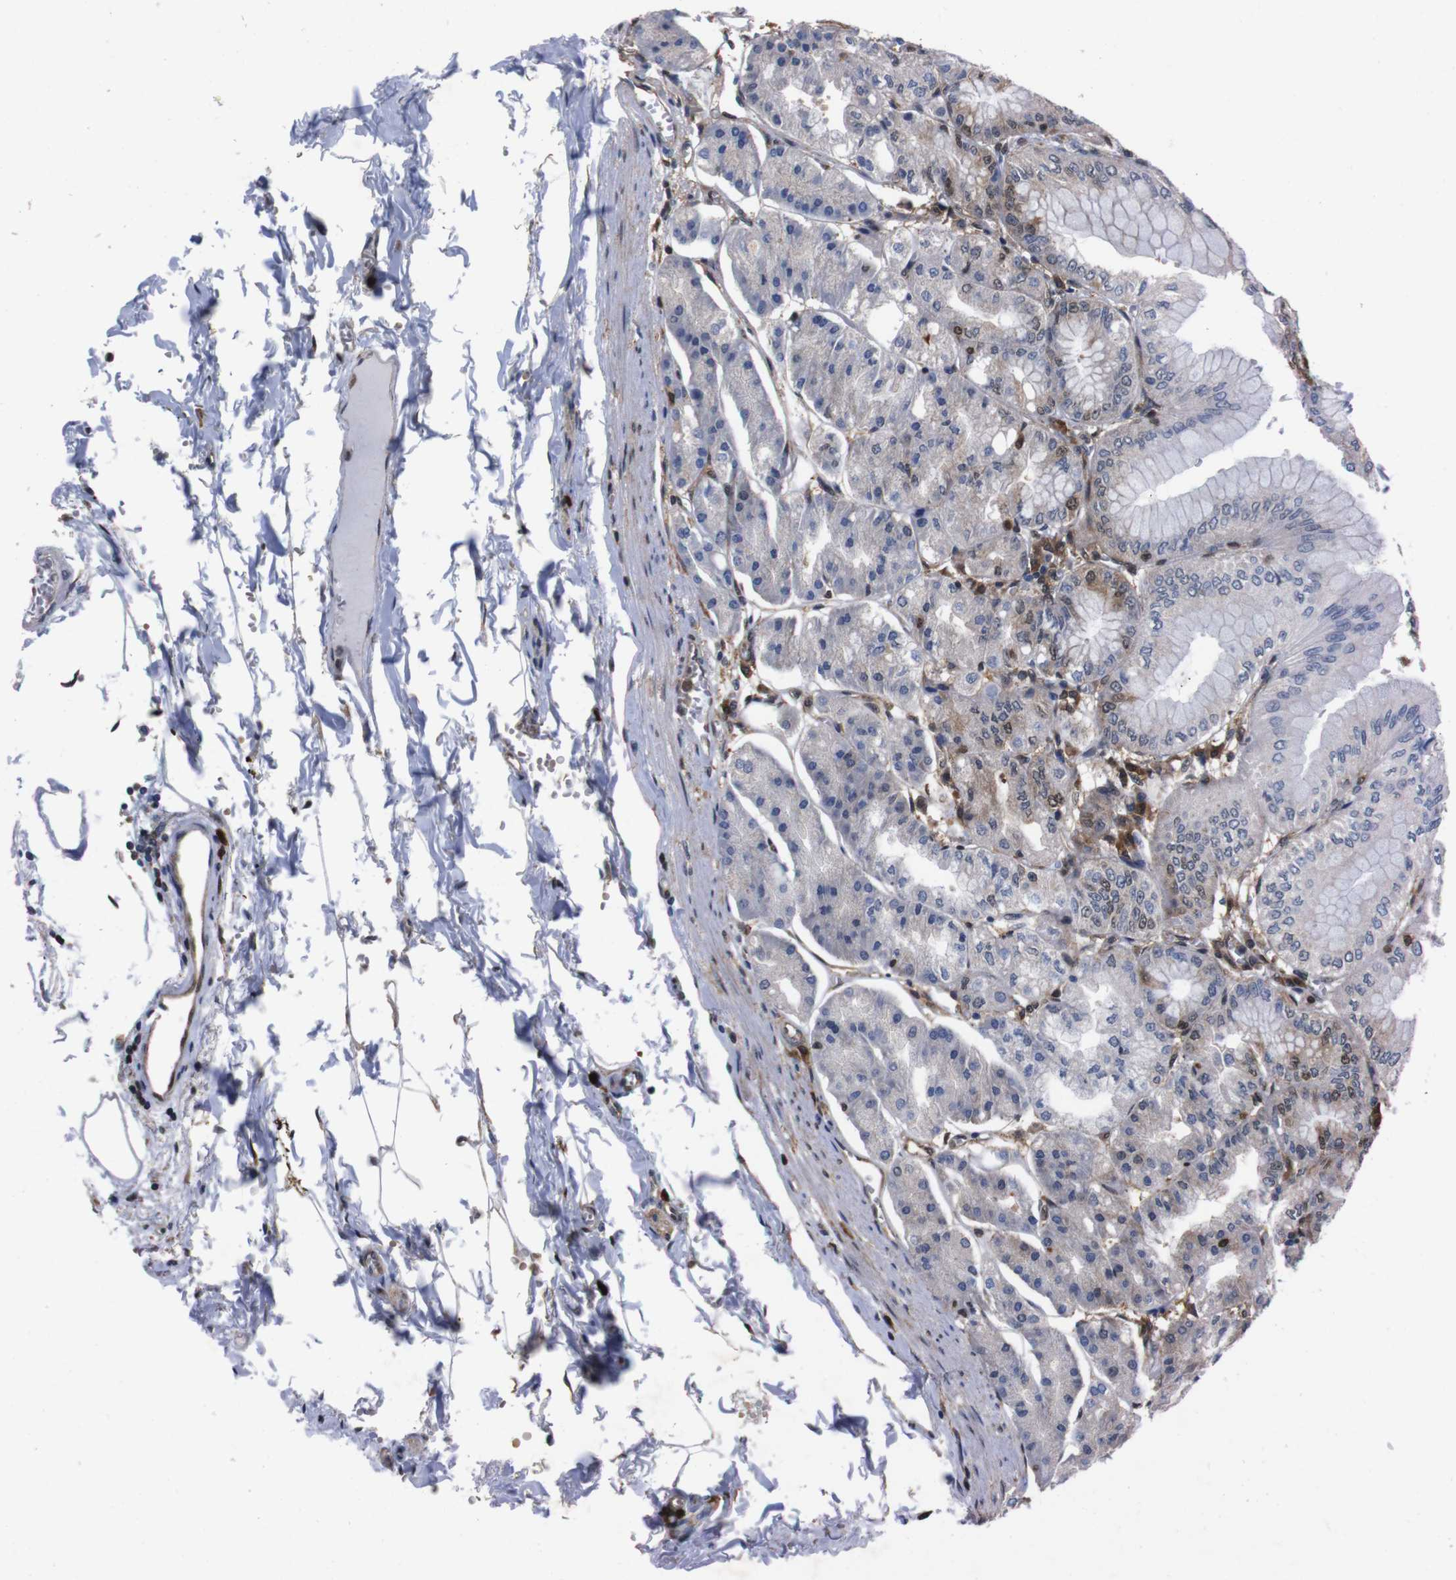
{"staining": {"intensity": "strong", "quantity": "25%-75%", "location": "cytoplasmic/membranous,nuclear"}, "tissue": "stomach", "cell_type": "Glandular cells", "image_type": "normal", "snomed": [{"axis": "morphology", "description": "Normal tissue, NOS"}, {"axis": "topography", "description": "Stomach, lower"}], "caption": "Human stomach stained for a protein (brown) displays strong cytoplasmic/membranous,nuclear positive positivity in about 25%-75% of glandular cells.", "gene": "UBQLN2", "patient": {"sex": "male", "age": 71}}